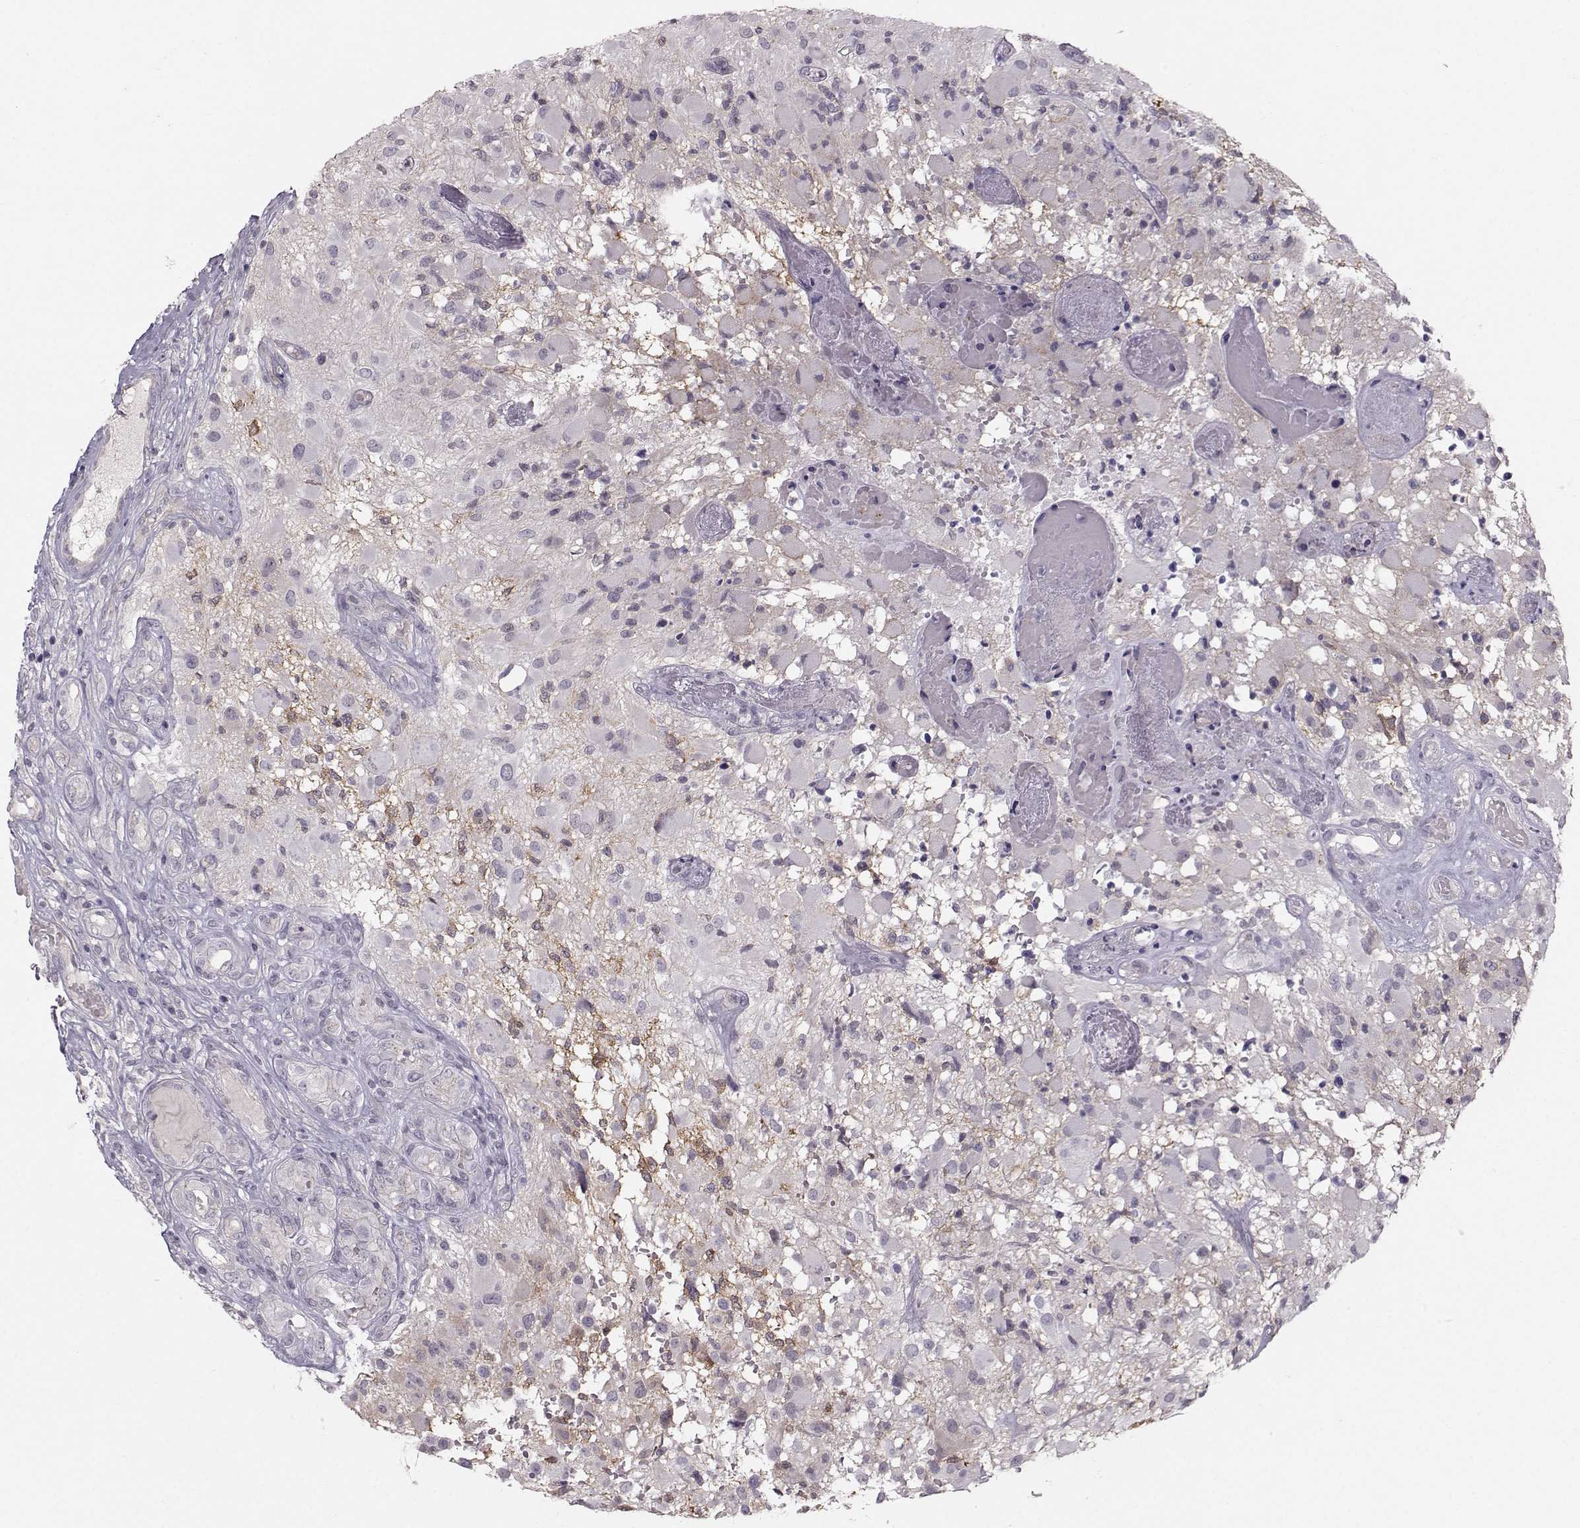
{"staining": {"intensity": "strong", "quantity": "<25%", "location": "cytoplasmic/membranous"}, "tissue": "glioma", "cell_type": "Tumor cells", "image_type": "cancer", "snomed": [{"axis": "morphology", "description": "Glioma, malignant, High grade"}, {"axis": "topography", "description": "Brain"}], "caption": "The image shows a brown stain indicating the presence of a protein in the cytoplasmic/membranous of tumor cells in malignant high-grade glioma.", "gene": "MAST1", "patient": {"sex": "female", "age": 63}}